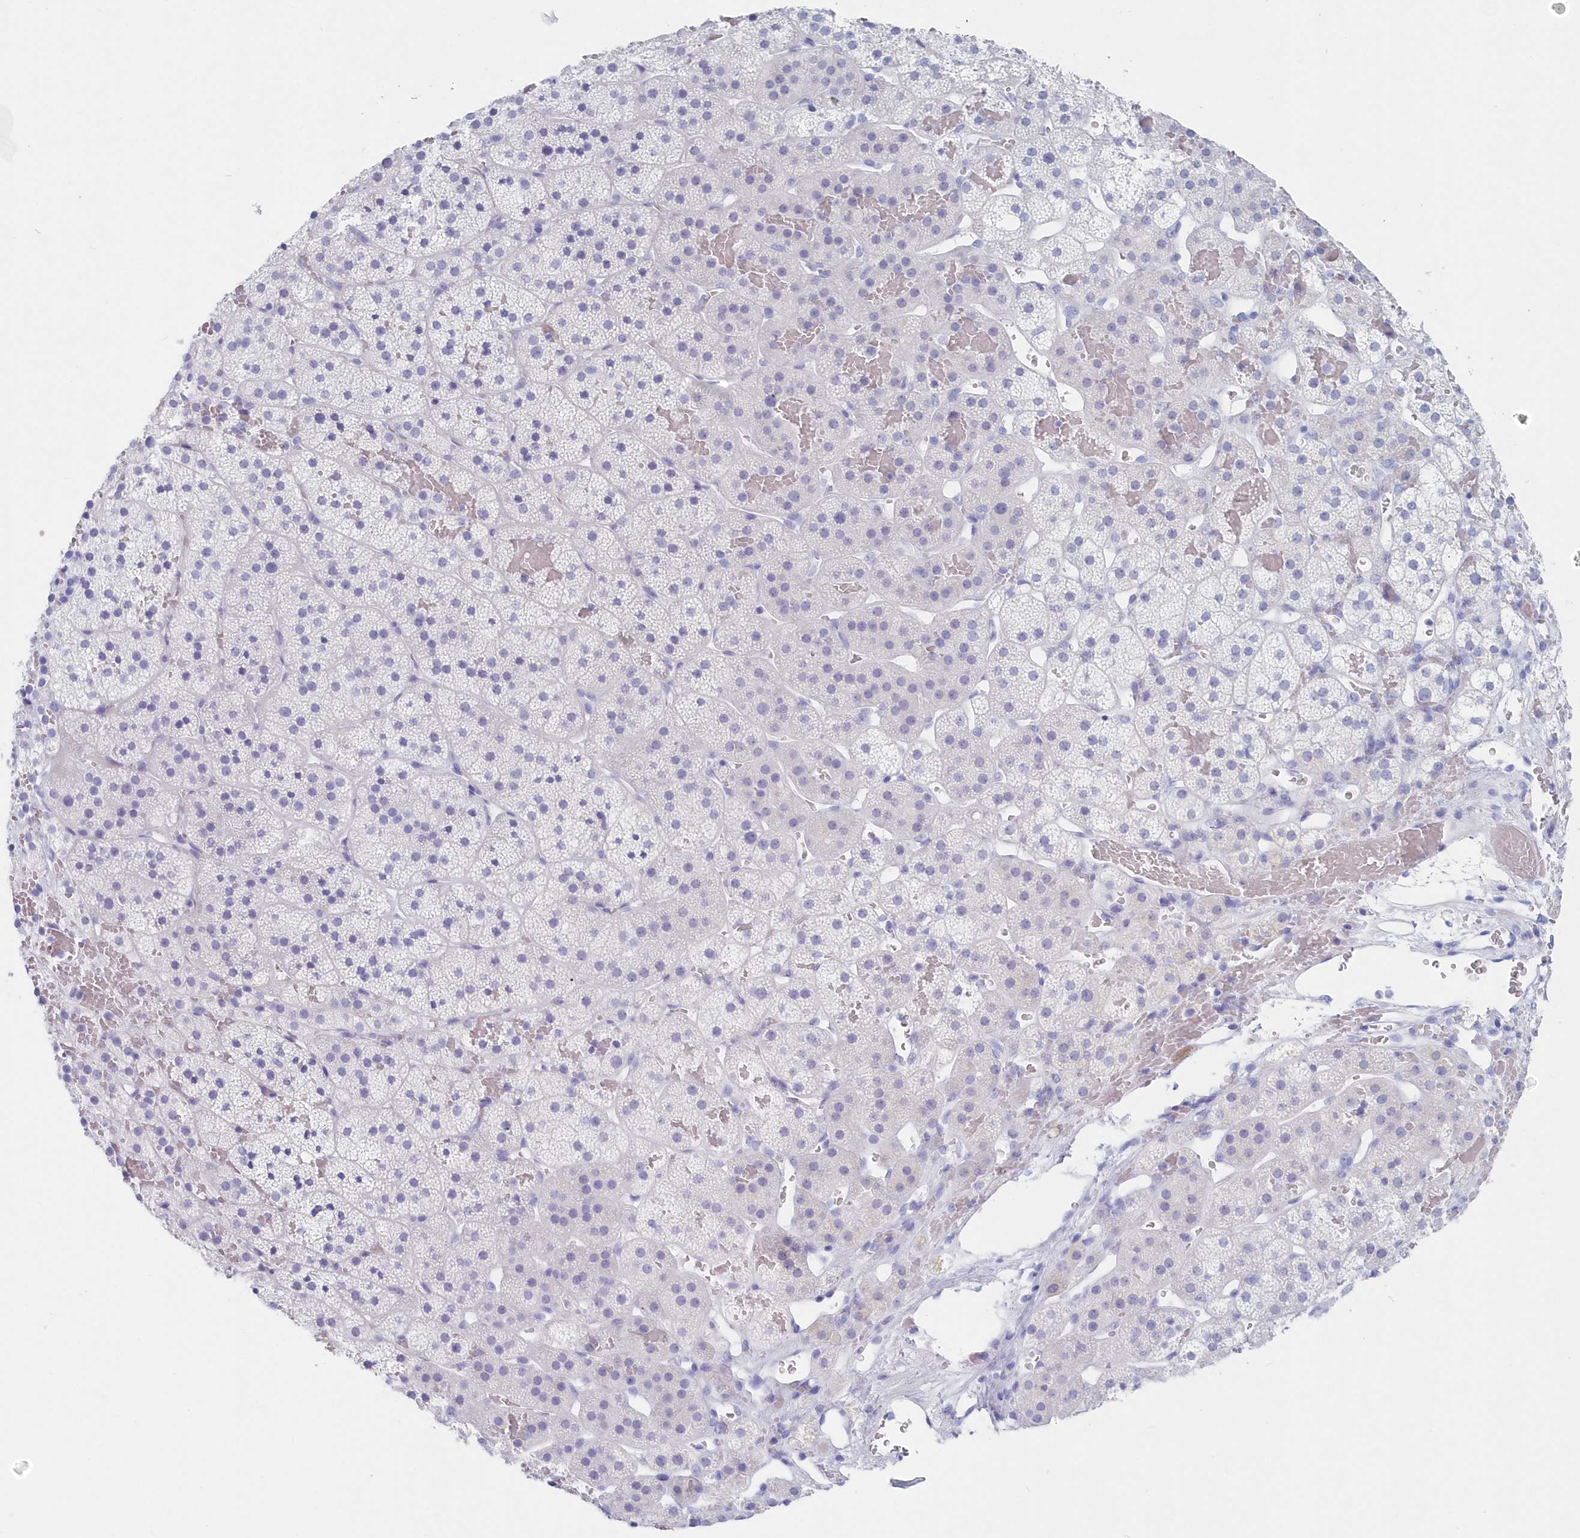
{"staining": {"intensity": "negative", "quantity": "none", "location": "none"}, "tissue": "adrenal gland", "cell_type": "Glandular cells", "image_type": "normal", "snomed": [{"axis": "morphology", "description": "Normal tissue, NOS"}, {"axis": "topography", "description": "Adrenal gland"}], "caption": "The immunohistochemistry image has no significant expression in glandular cells of adrenal gland. Nuclei are stained in blue.", "gene": "CSNK1G2", "patient": {"sex": "female", "age": 44}}